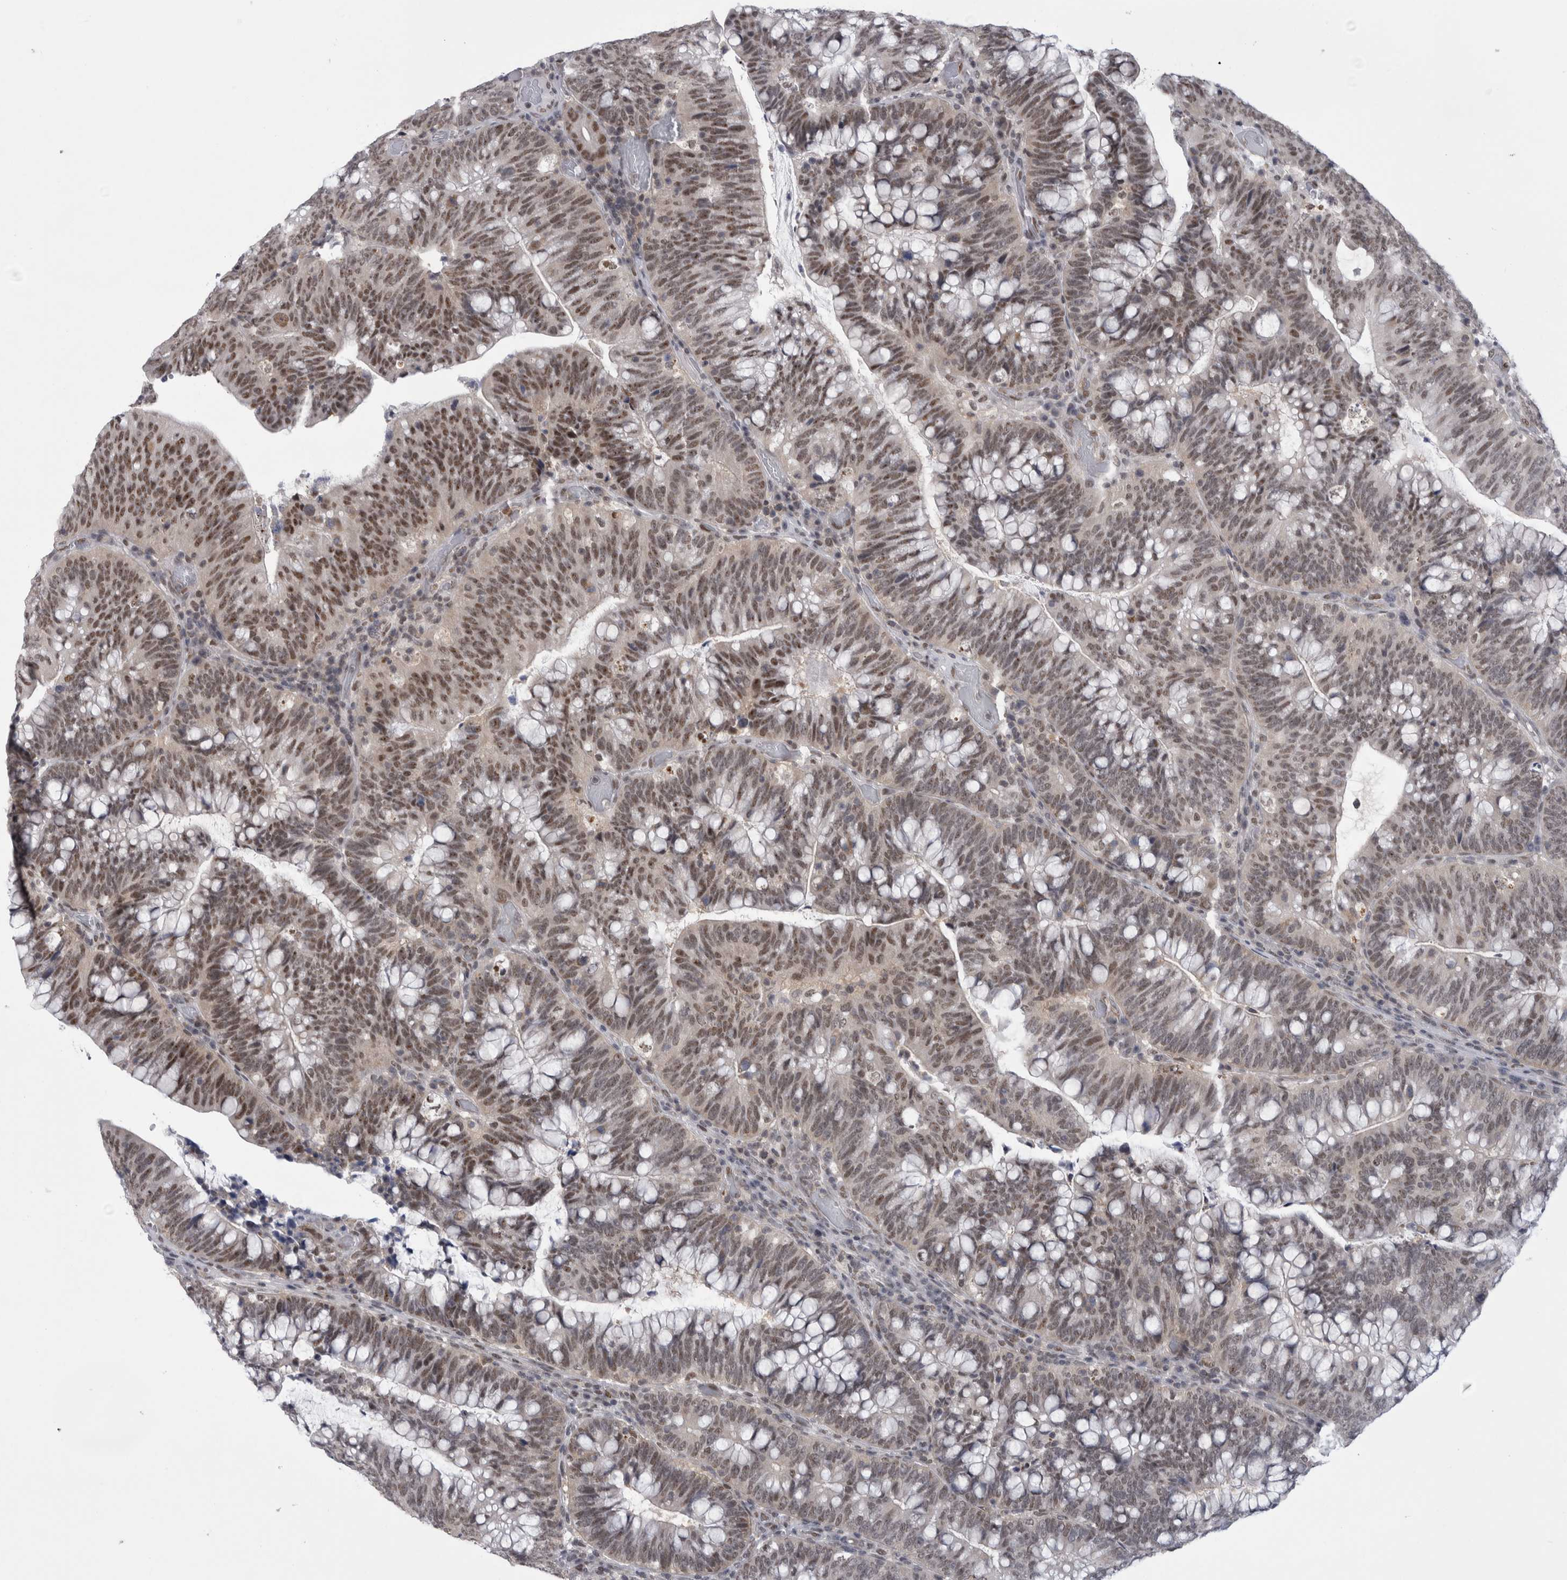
{"staining": {"intensity": "moderate", "quantity": ">75%", "location": "nuclear"}, "tissue": "colorectal cancer", "cell_type": "Tumor cells", "image_type": "cancer", "snomed": [{"axis": "morphology", "description": "Adenocarcinoma, NOS"}, {"axis": "topography", "description": "Colon"}], "caption": "DAB immunohistochemical staining of human colorectal cancer (adenocarcinoma) displays moderate nuclear protein positivity in approximately >75% of tumor cells. The protein of interest is stained brown, and the nuclei are stained in blue (DAB IHC with brightfield microscopy, high magnification).", "gene": "PSMB2", "patient": {"sex": "female", "age": 66}}